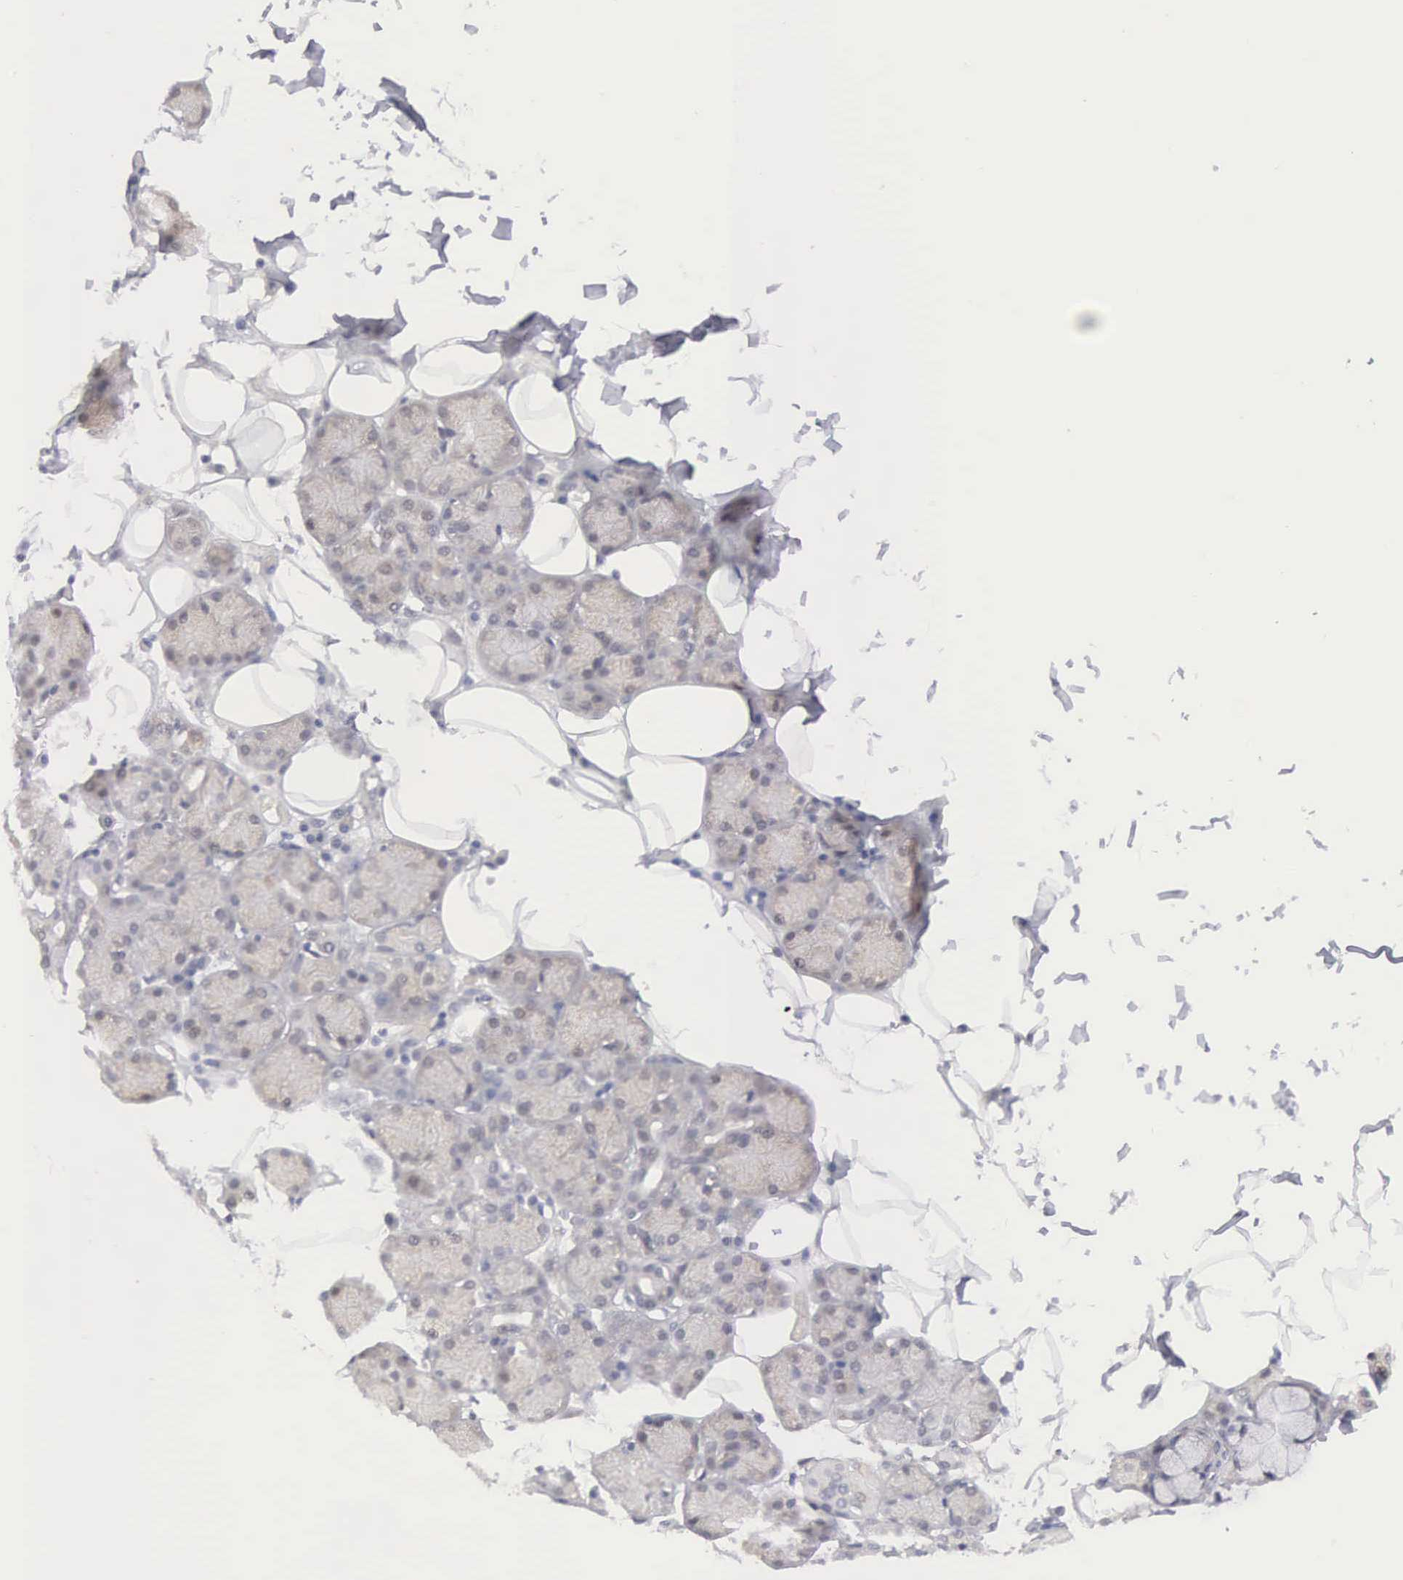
{"staining": {"intensity": "weak", "quantity": ">75%", "location": "cytoplasmic/membranous"}, "tissue": "salivary gland", "cell_type": "Glandular cells", "image_type": "normal", "snomed": [{"axis": "morphology", "description": "Normal tissue, NOS"}, {"axis": "topography", "description": "Salivary gland"}], "caption": "A histopathology image of human salivary gland stained for a protein reveals weak cytoplasmic/membranous brown staining in glandular cells. Using DAB (3,3'-diaminobenzidine) (brown) and hematoxylin (blue) stains, captured at high magnification using brightfield microscopy.", "gene": "MNAT1", "patient": {"sex": "male", "age": 54}}